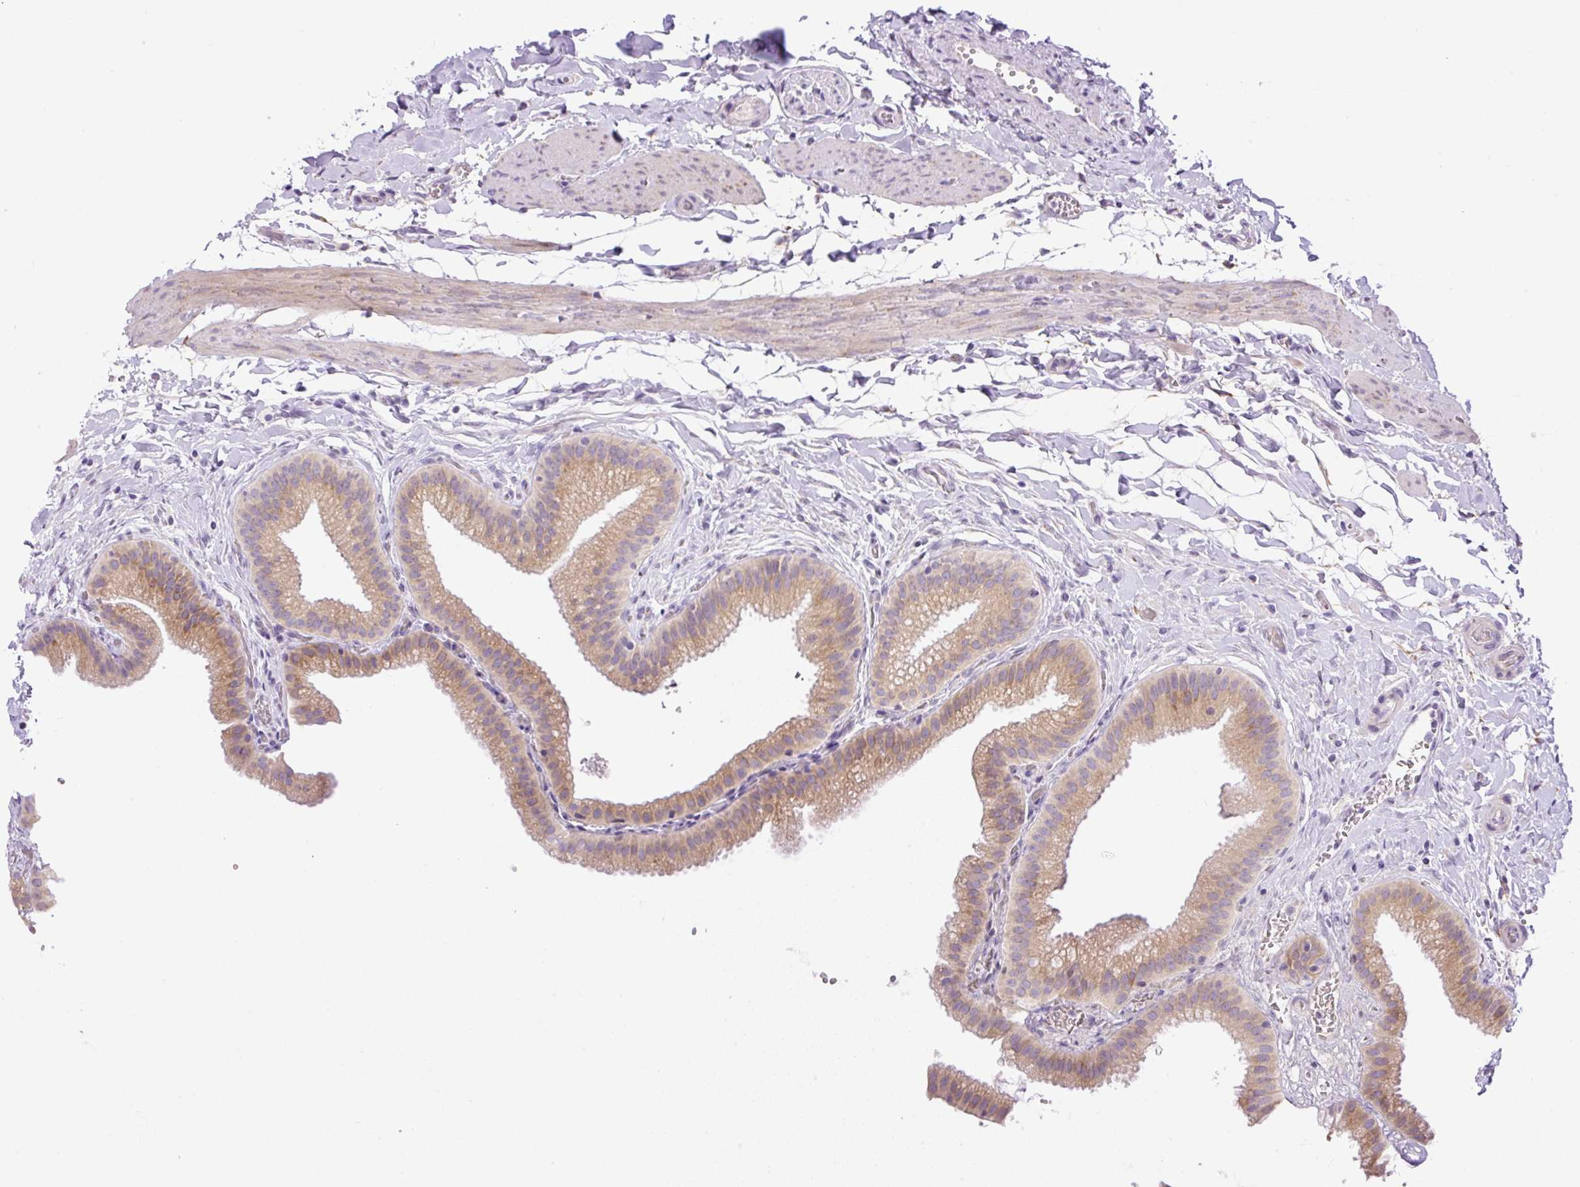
{"staining": {"intensity": "moderate", "quantity": ">75%", "location": "cytoplasmic/membranous"}, "tissue": "gallbladder", "cell_type": "Glandular cells", "image_type": "normal", "snomed": [{"axis": "morphology", "description": "Normal tissue, NOS"}, {"axis": "topography", "description": "Gallbladder"}], "caption": "The histopathology image exhibits staining of normal gallbladder, revealing moderate cytoplasmic/membranous protein expression (brown color) within glandular cells. (IHC, brightfield microscopy, high magnification).", "gene": "POFUT1", "patient": {"sex": "female", "age": 63}}